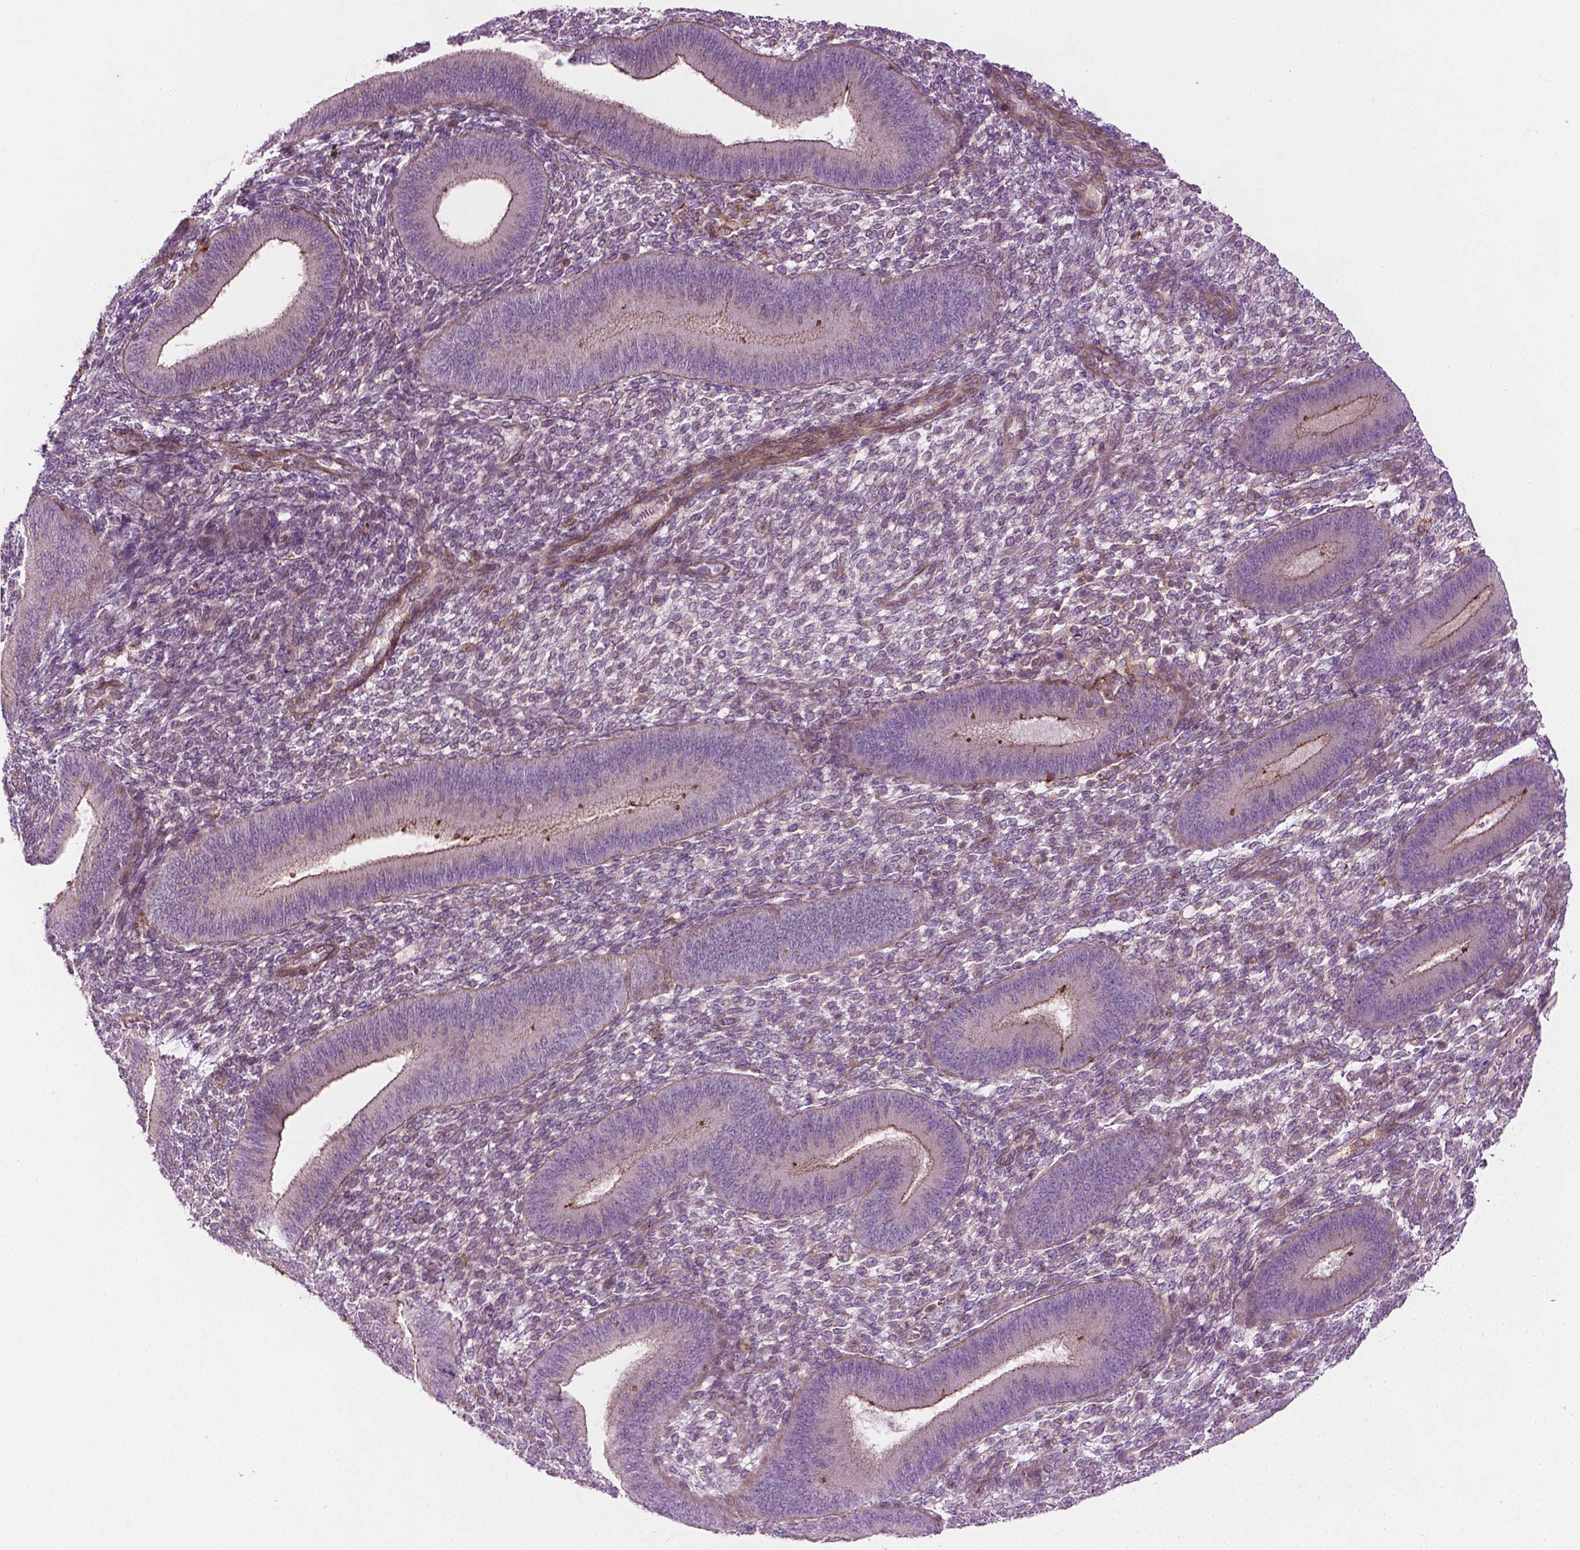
{"staining": {"intensity": "negative", "quantity": "none", "location": "none"}, "tissue": "endometrium", "cell_type": "Cells in endometrial stroma", "image_type": "normal", "snomed": [{"axis": "morphology", "description": "Normal tissue, NOS"}, {"axis": "topography", "description": "Endometrium"}], "caption": "There is no significant expression in cells in endometrial stroma of endometrium. (DAB IHC visualized using brightfield microscopy, high magnification).", "gene": "TCHP", "patient": {"sex": "female", "age": 39}}